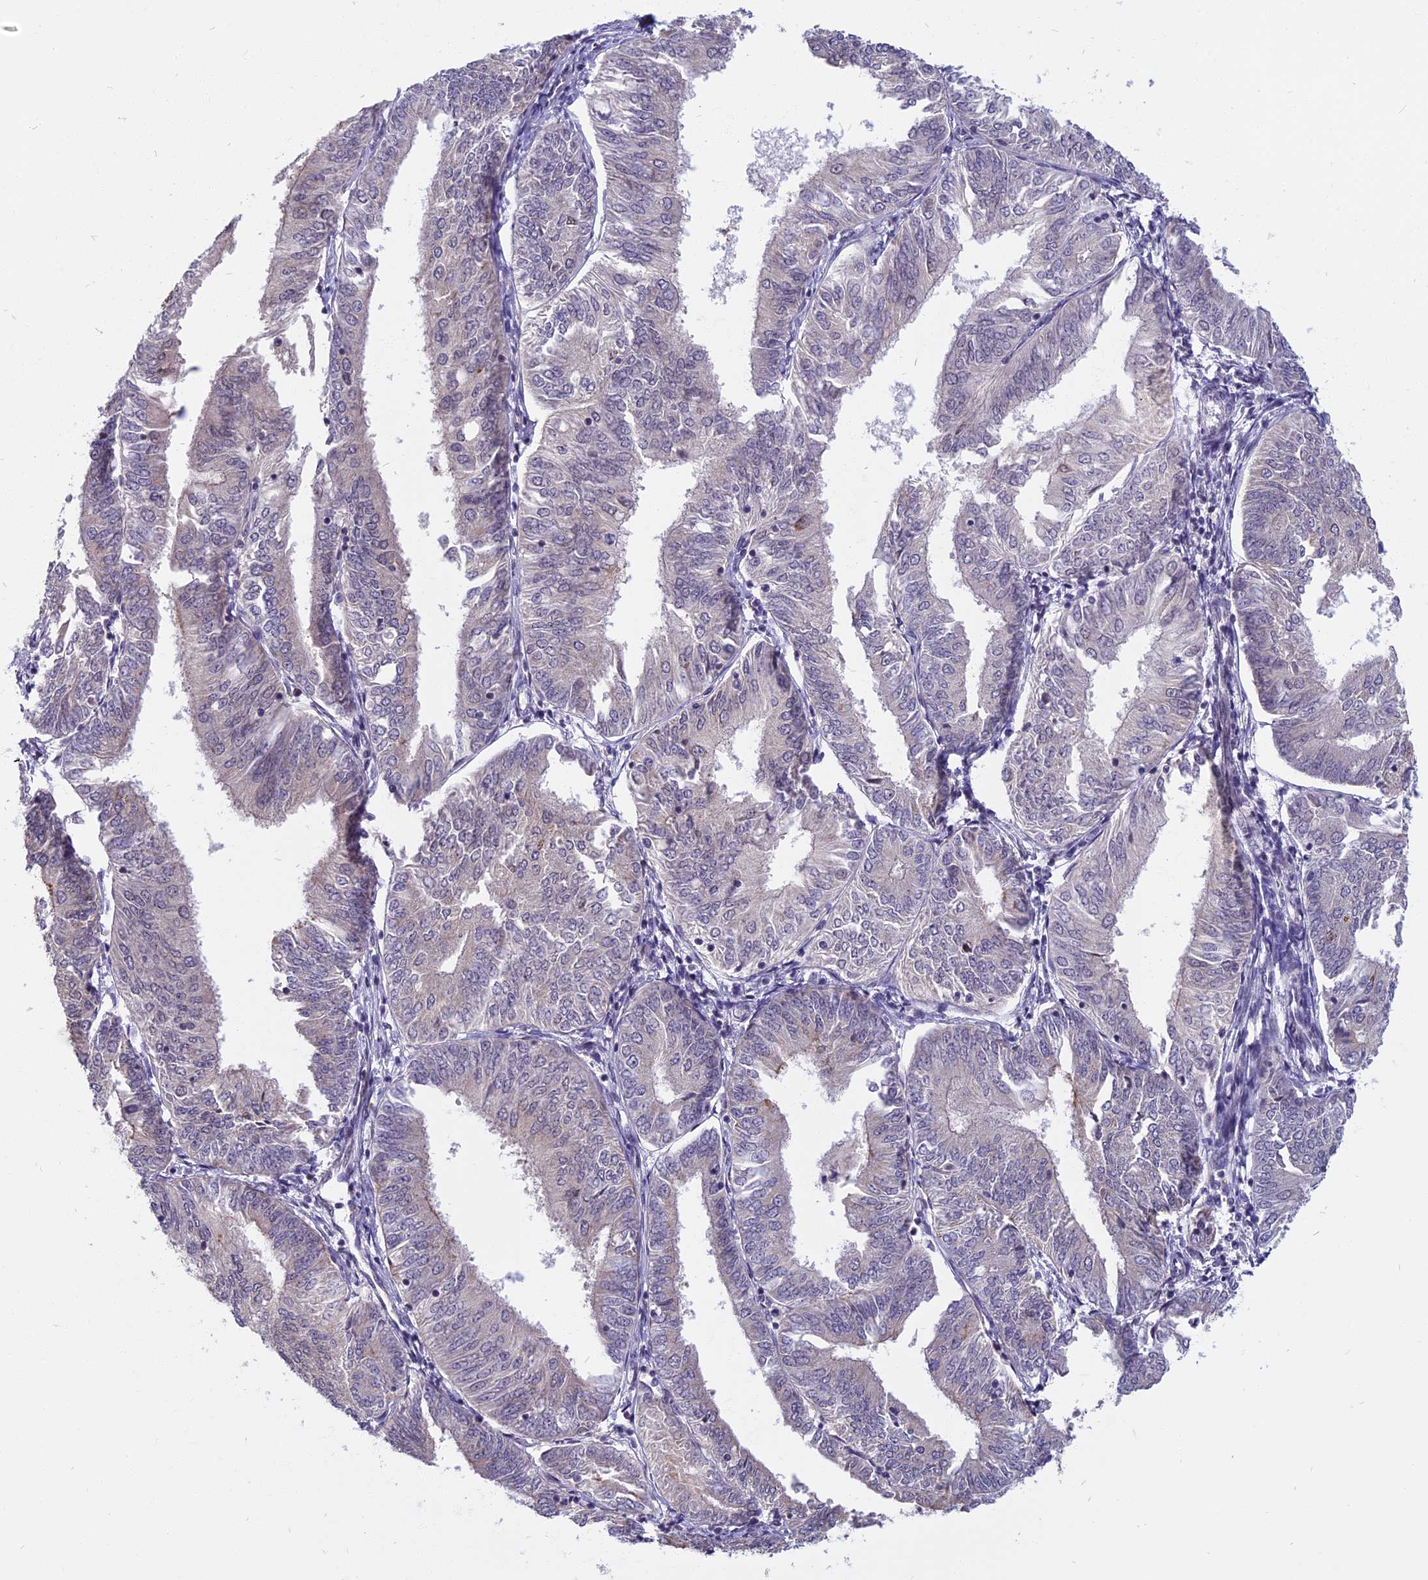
{"staining": {"intensity": "negative", "quantity": "none", "location": "none"}, "tissue": "endometrial cancer", "cell_type": "Tumor cells", "image_type": "cancer", "snomed": [{"axis": "morphology", "description": "Adenocarcinoma, NOS"}, {"axis": "topography", "description": "Endometrium"}], "caption": "IHC histopathology image of neoplastic tissue: endometrial cancer stained with DAB (3,3'-diaminobenzidine) shows no significant protein expression in tumor cells. The staining is performed using DAB brown chromogen with nuclei counter-stained in using hematoxylin.", "gene": "CCDC113", "patient": {"sex": "female", "age": 58}}